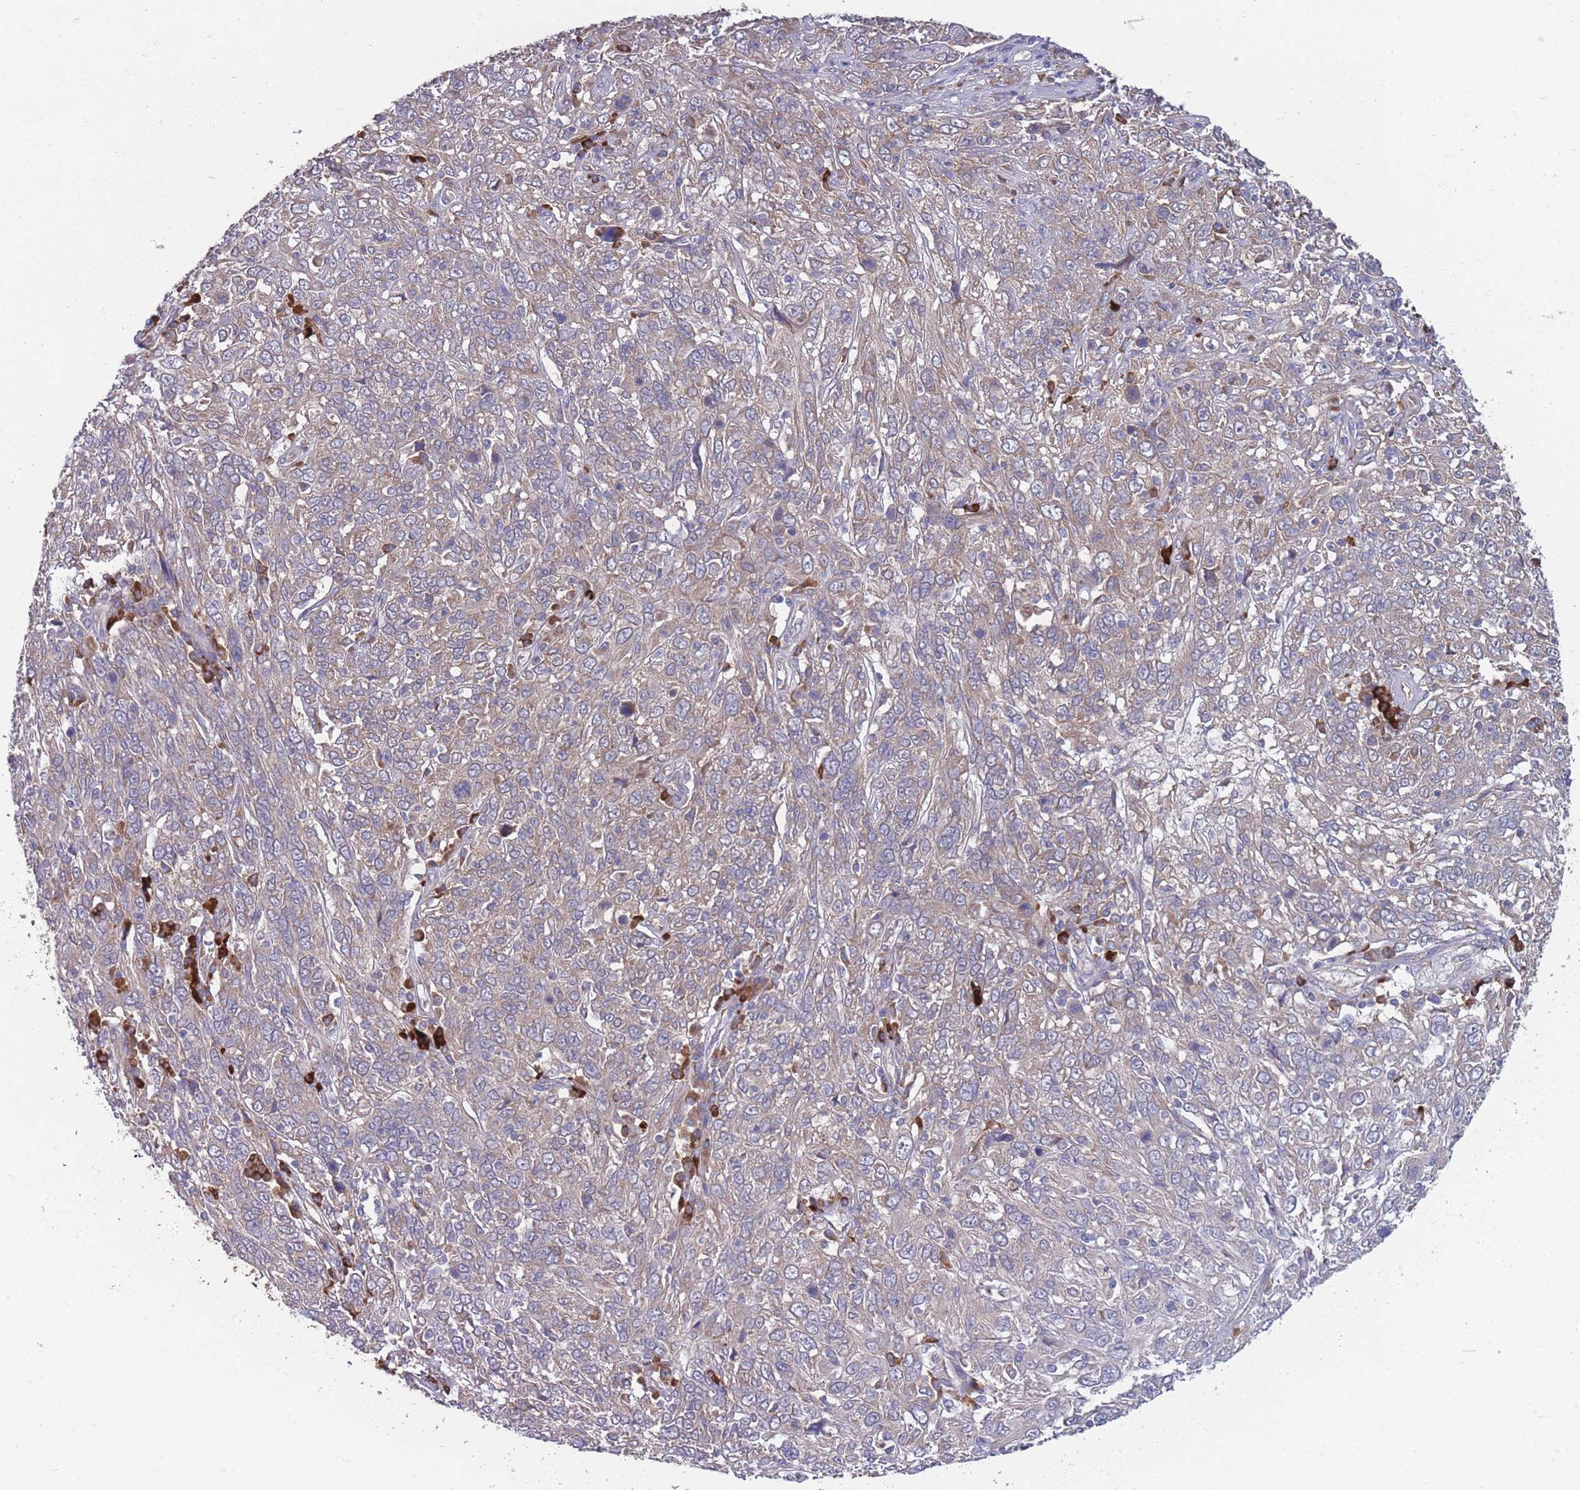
{"staining": {"intensity": "weak", "quantity": ">75%", "location": "cytoplasmic/membranous"}, "tissue": "cervical cancer", "cell_type": "Tumor cells", "image_type": "cancer", "snomed": [{"axis": "morphology", "description": "Squamous cell carcinoma, NOS"}, {"axis": "topography", "description": "Cervix"}], "caption": "The immunohistochemical stain labels weak cytoplasmic/membranous expression in tumor cells of squamous cell carcinoma (cervical) tissue.", "gene": "STIM2", "patient": {"sex": "female", "age": 46}}